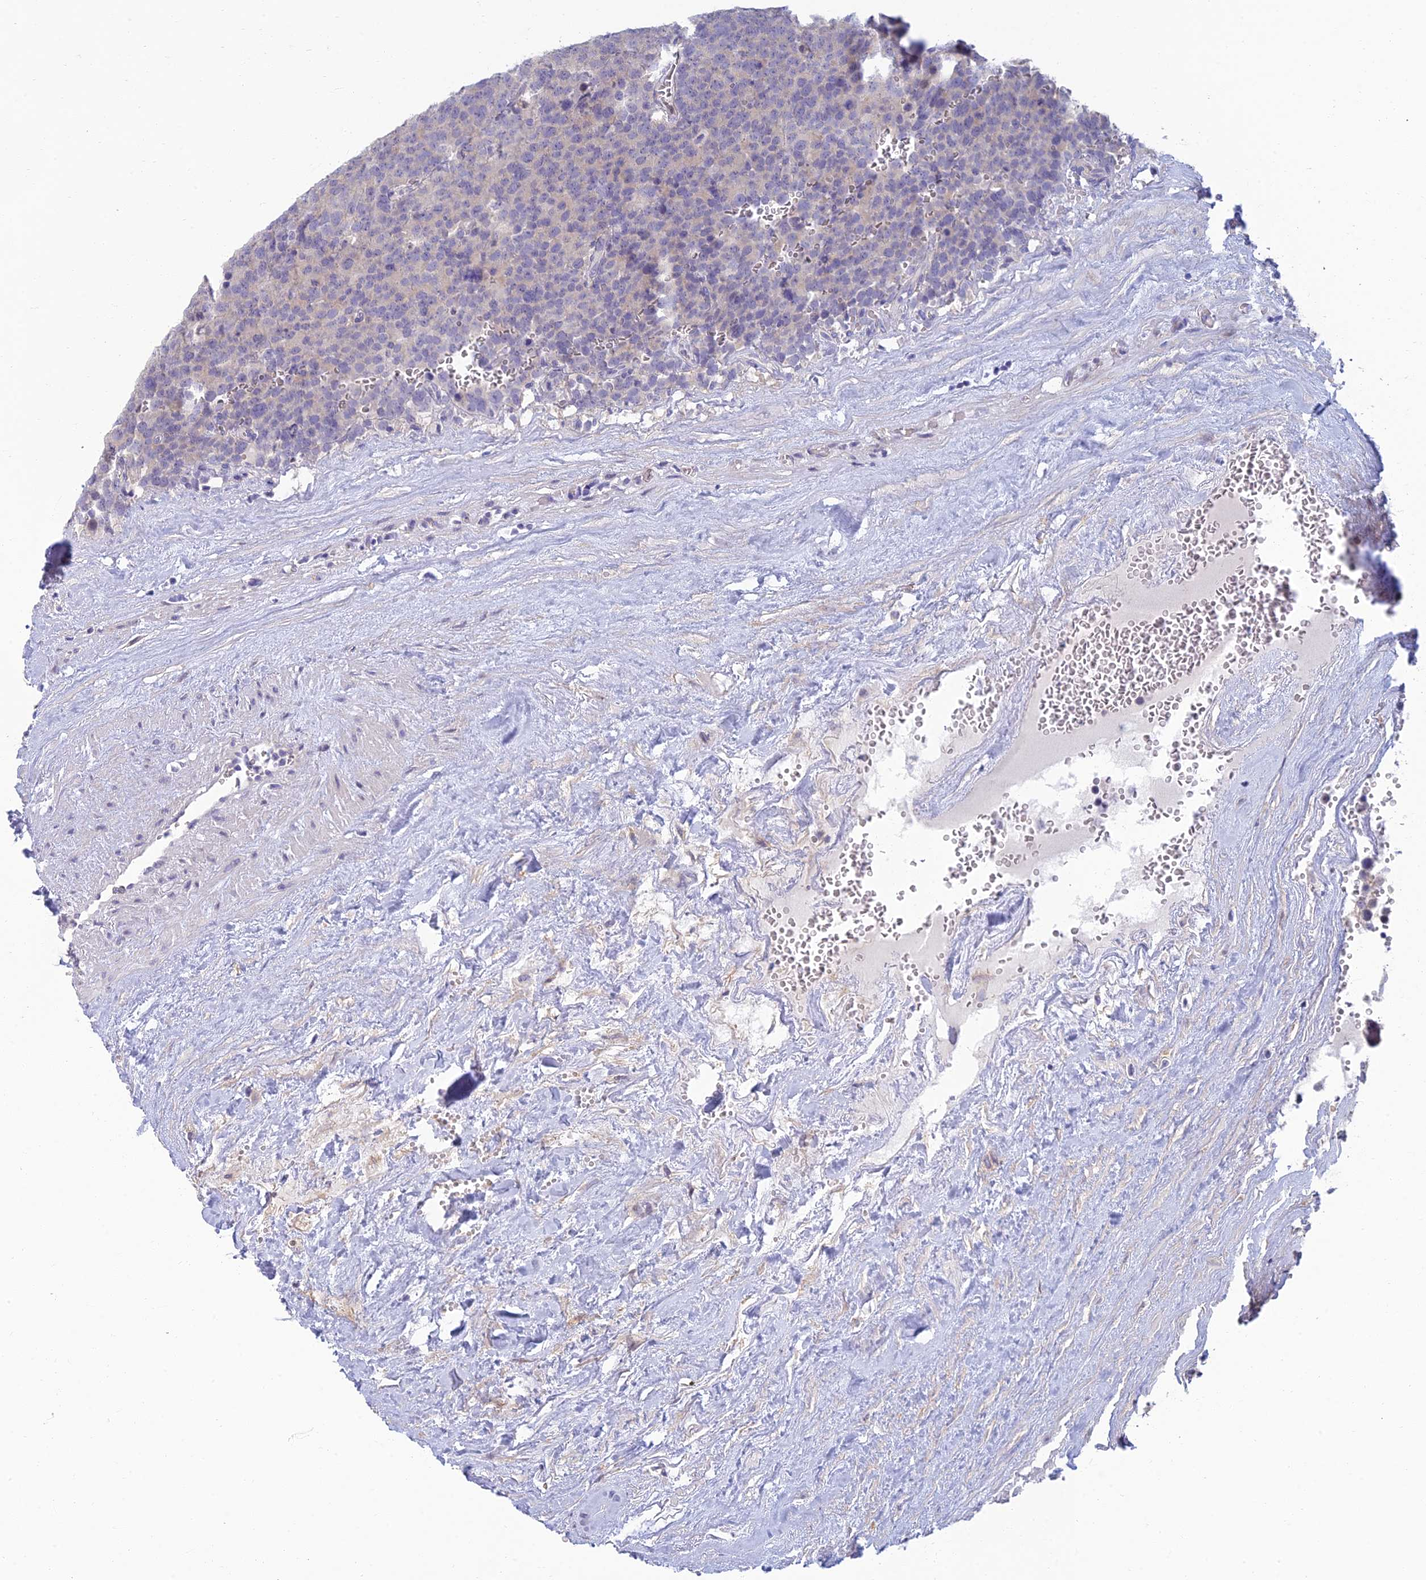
{"staining": {"intensity": "negative", "quantity": "none", "location": "none"}, "tissue": "testis cancer", "cell_type": "Tumor cells", "image_type": "cancer", "snomed": [{"axis": "morphology", "description": "Seminoma, NOS"}, {"axis": "topography", "description": "Testis"}], "caption": "Testis seminoma stained for a protein using immunohistochemistry (IHC) reveals no expression tumor cells.", "gene": "NEURL1", "patient": {"sex": "male", "age": 71}}